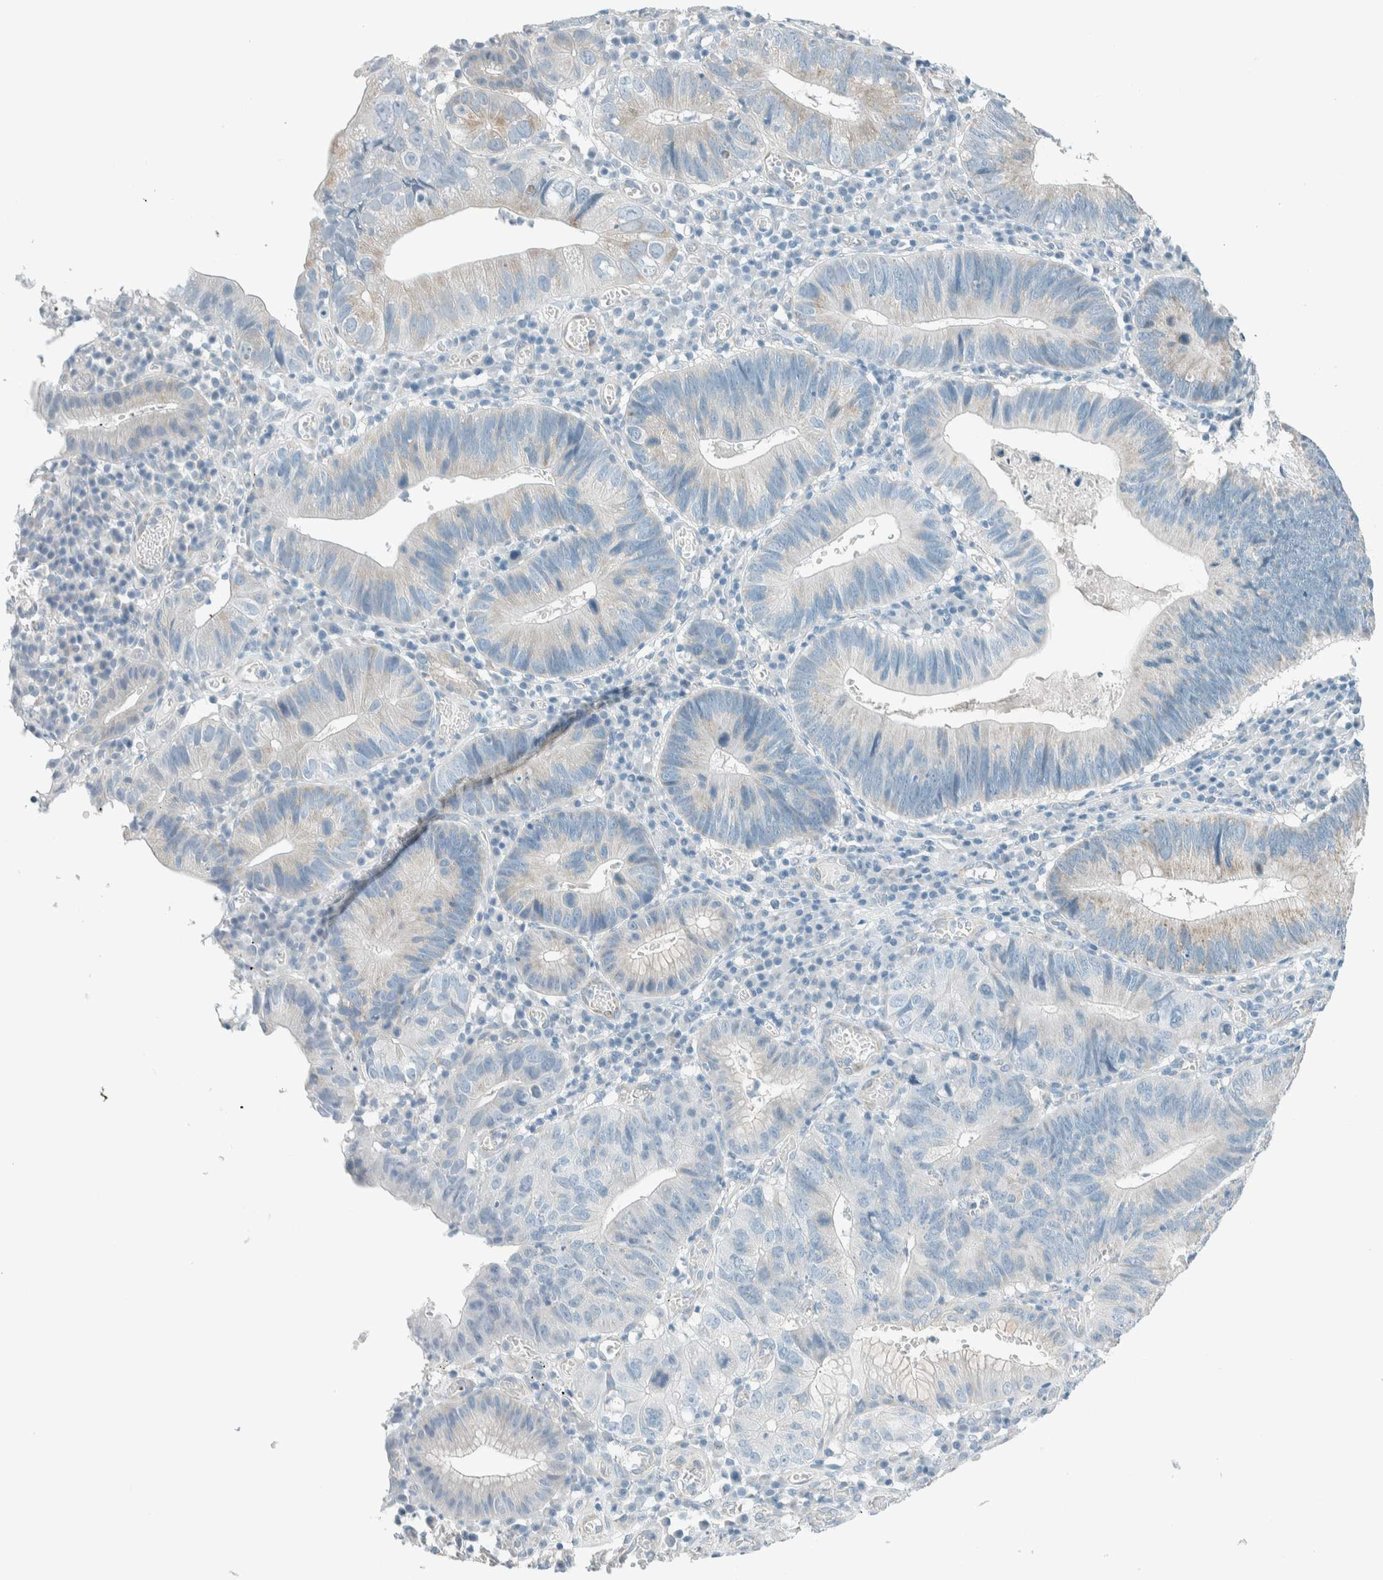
{"staining": {"intensity": "weak", "quantity": "<25%", "location": "cytoplasmic/membranous"}, "tissue": "stomach cancer", "cell_type": "Tumor cells", "image_type": "cancer", "snomed": [{"axis": "morphology", "description": "Adenocarcinoma, NOS"}, {"axis": "topography", "description": "Stomach"}], "caption": "This is an immunohistochemistry (IHC) histopathology image of human stomach cancer (adenocarcinoma). There is no expression in tumor cells.", "gene": "ALDH7A1", "patient": {"sex": "male", "age": 59}}